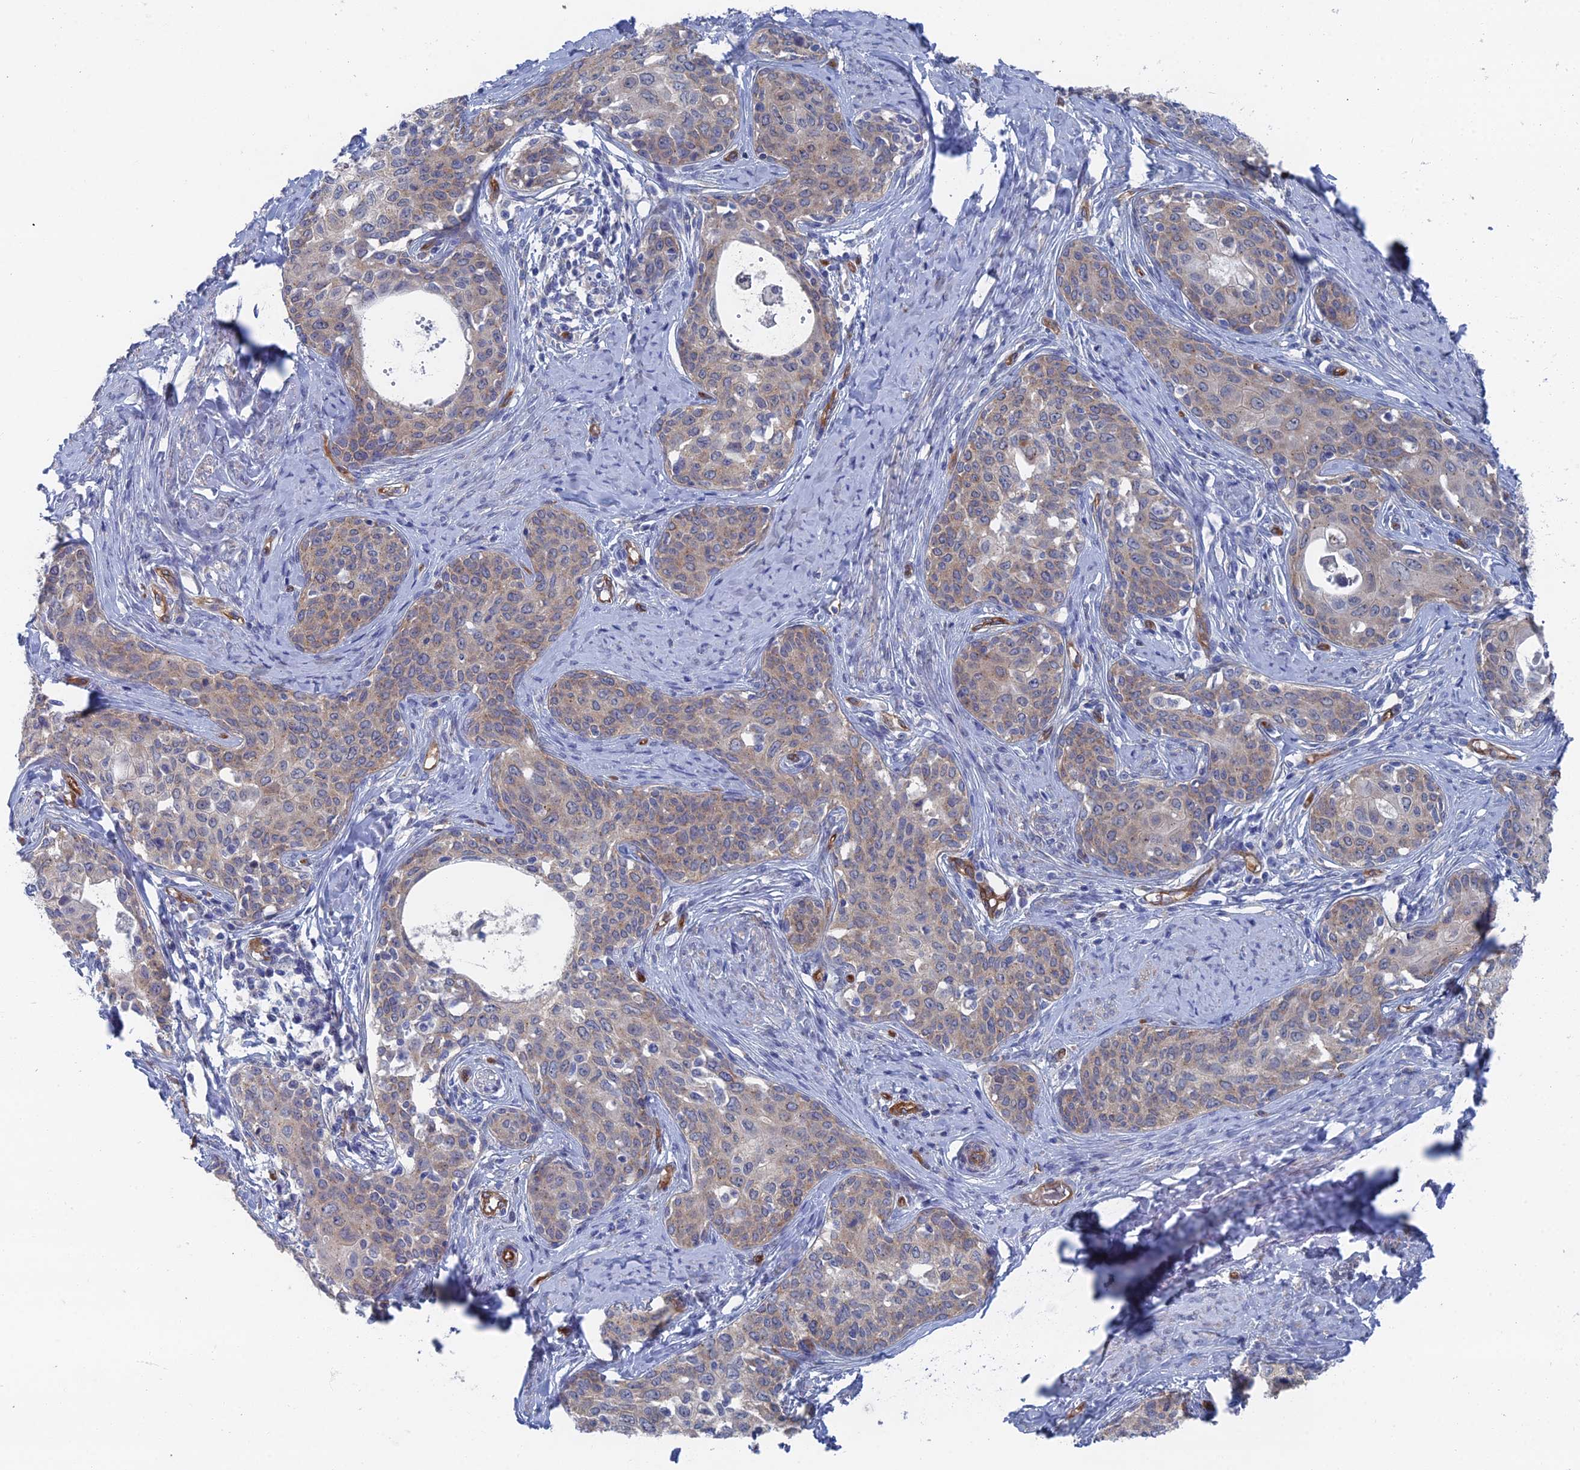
{"staining": {"intensity": "weak", "quantity": ">75%", "location": "cytoplasmic/membranous"}, "tissue": "cervical cancer", "cell_type": "Tumor cells", "image_type": "cancer", "snomed": [{"axis": "morphology", "description": "Squamous cell carcinoma, NOS"}, {"axis": "morphology", "description": "Adenocarcinoma, NOS"}, {"axis": "topography", "description": "Cervix"}], "caption": "Tumor cells demonstrate low levels of weak cytoplasmic/membranous positivity in approximately >75% of cells in human adenocarcinoma (cervical).", "gene": "ARAP3", "patient": {"sex": "female", "age": 52}}